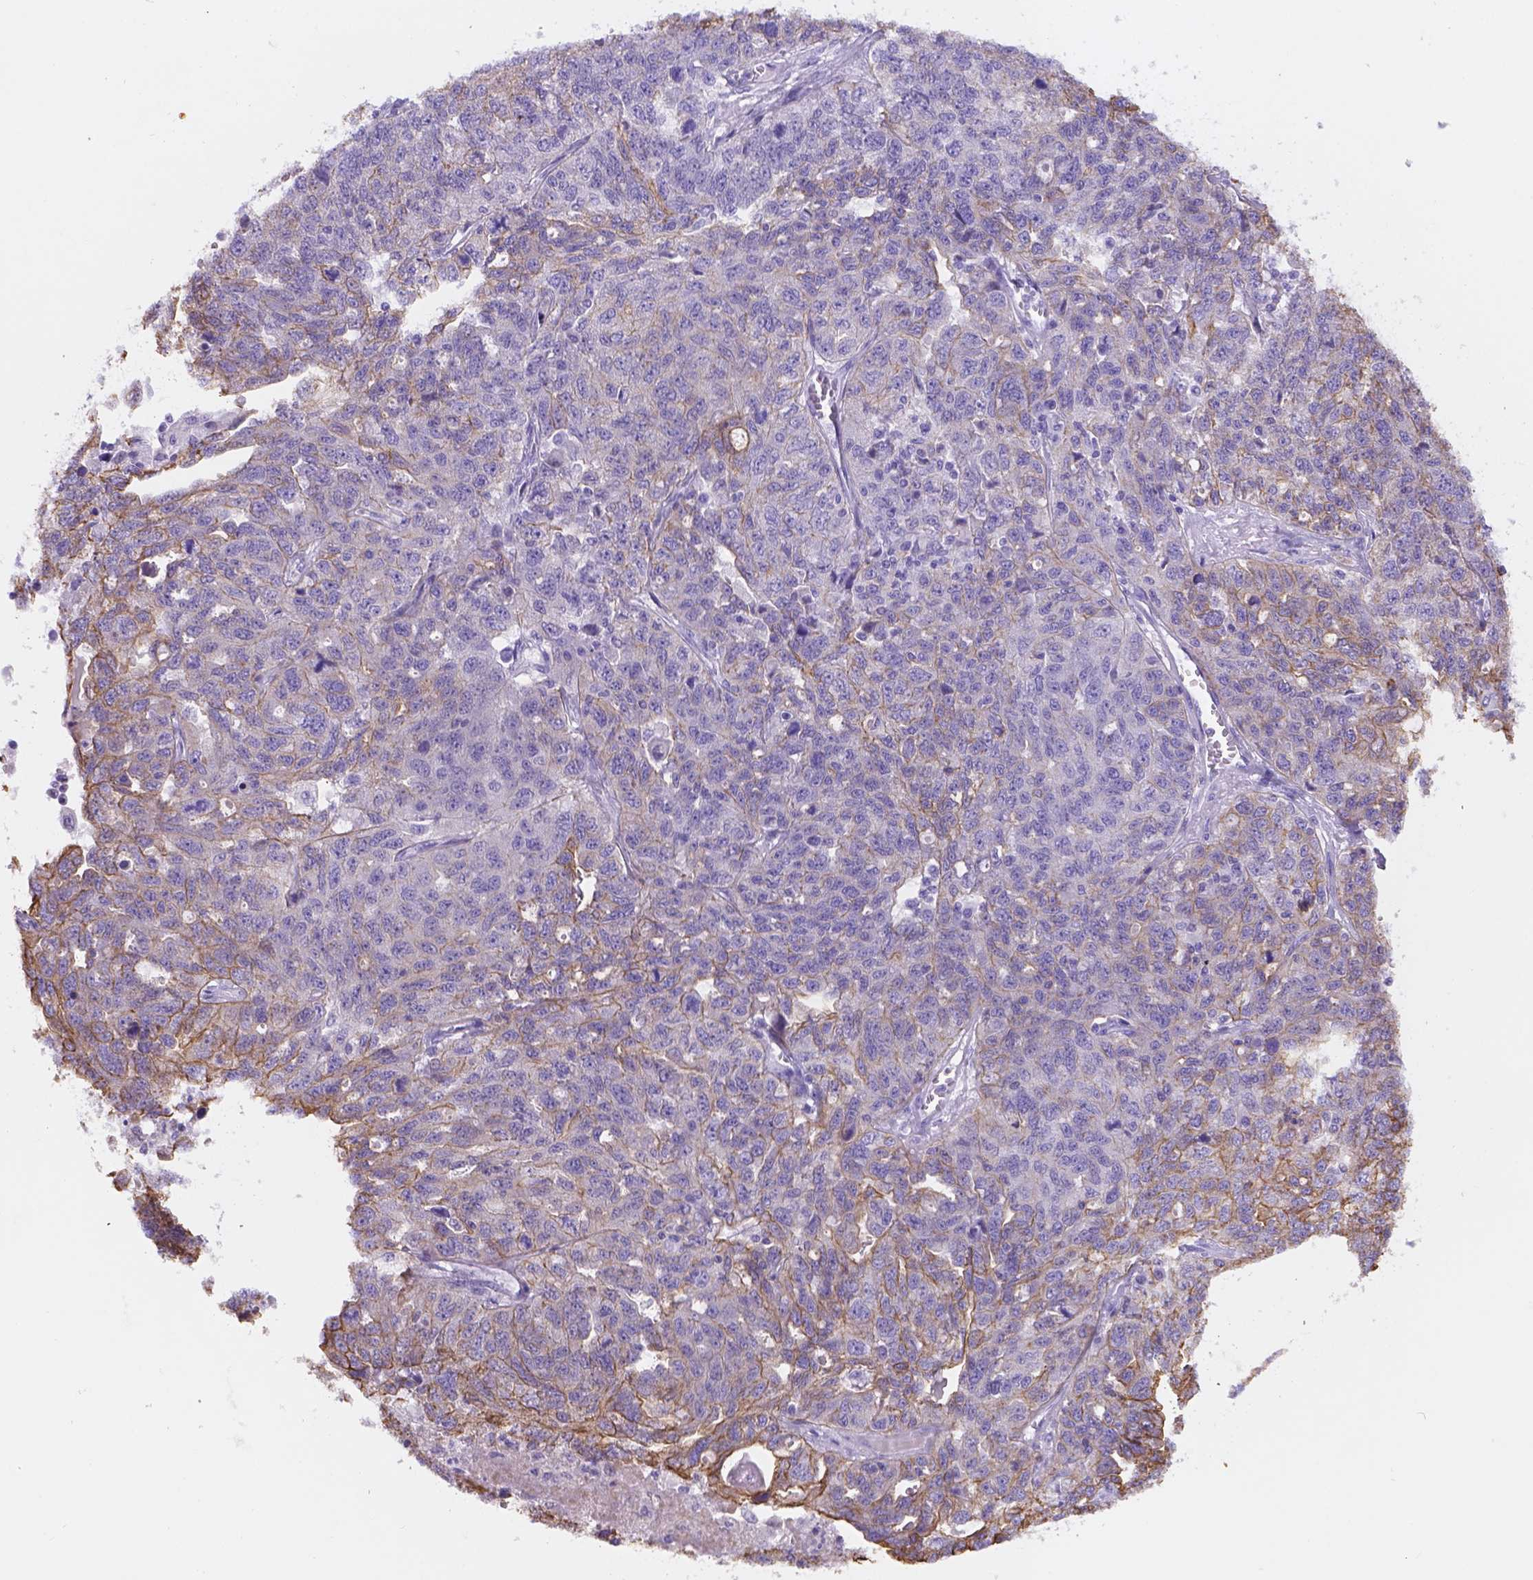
{"staining": {"intensity": "moderate", "quantity": "<25%", "location": "cytoplasmic/membranous"}, "tissue": "ovarian cancer", "cell_type": "Tumor cells", "image_type": "cancer", "snomed": [{"axis": "morphology", "description": "Cystadenocarcinoma, serous, NOS"}, {"axis": "topography", "description": "Ovary"}], "caption": "Protein staining of ovarian serous cystadenocarcinoma tissue reveals moderate cytoplasmic/membranous positivity in about <25% of tumor cells.", "gene": "DMWD", "patient": {"sex": "female", "age": 71}}